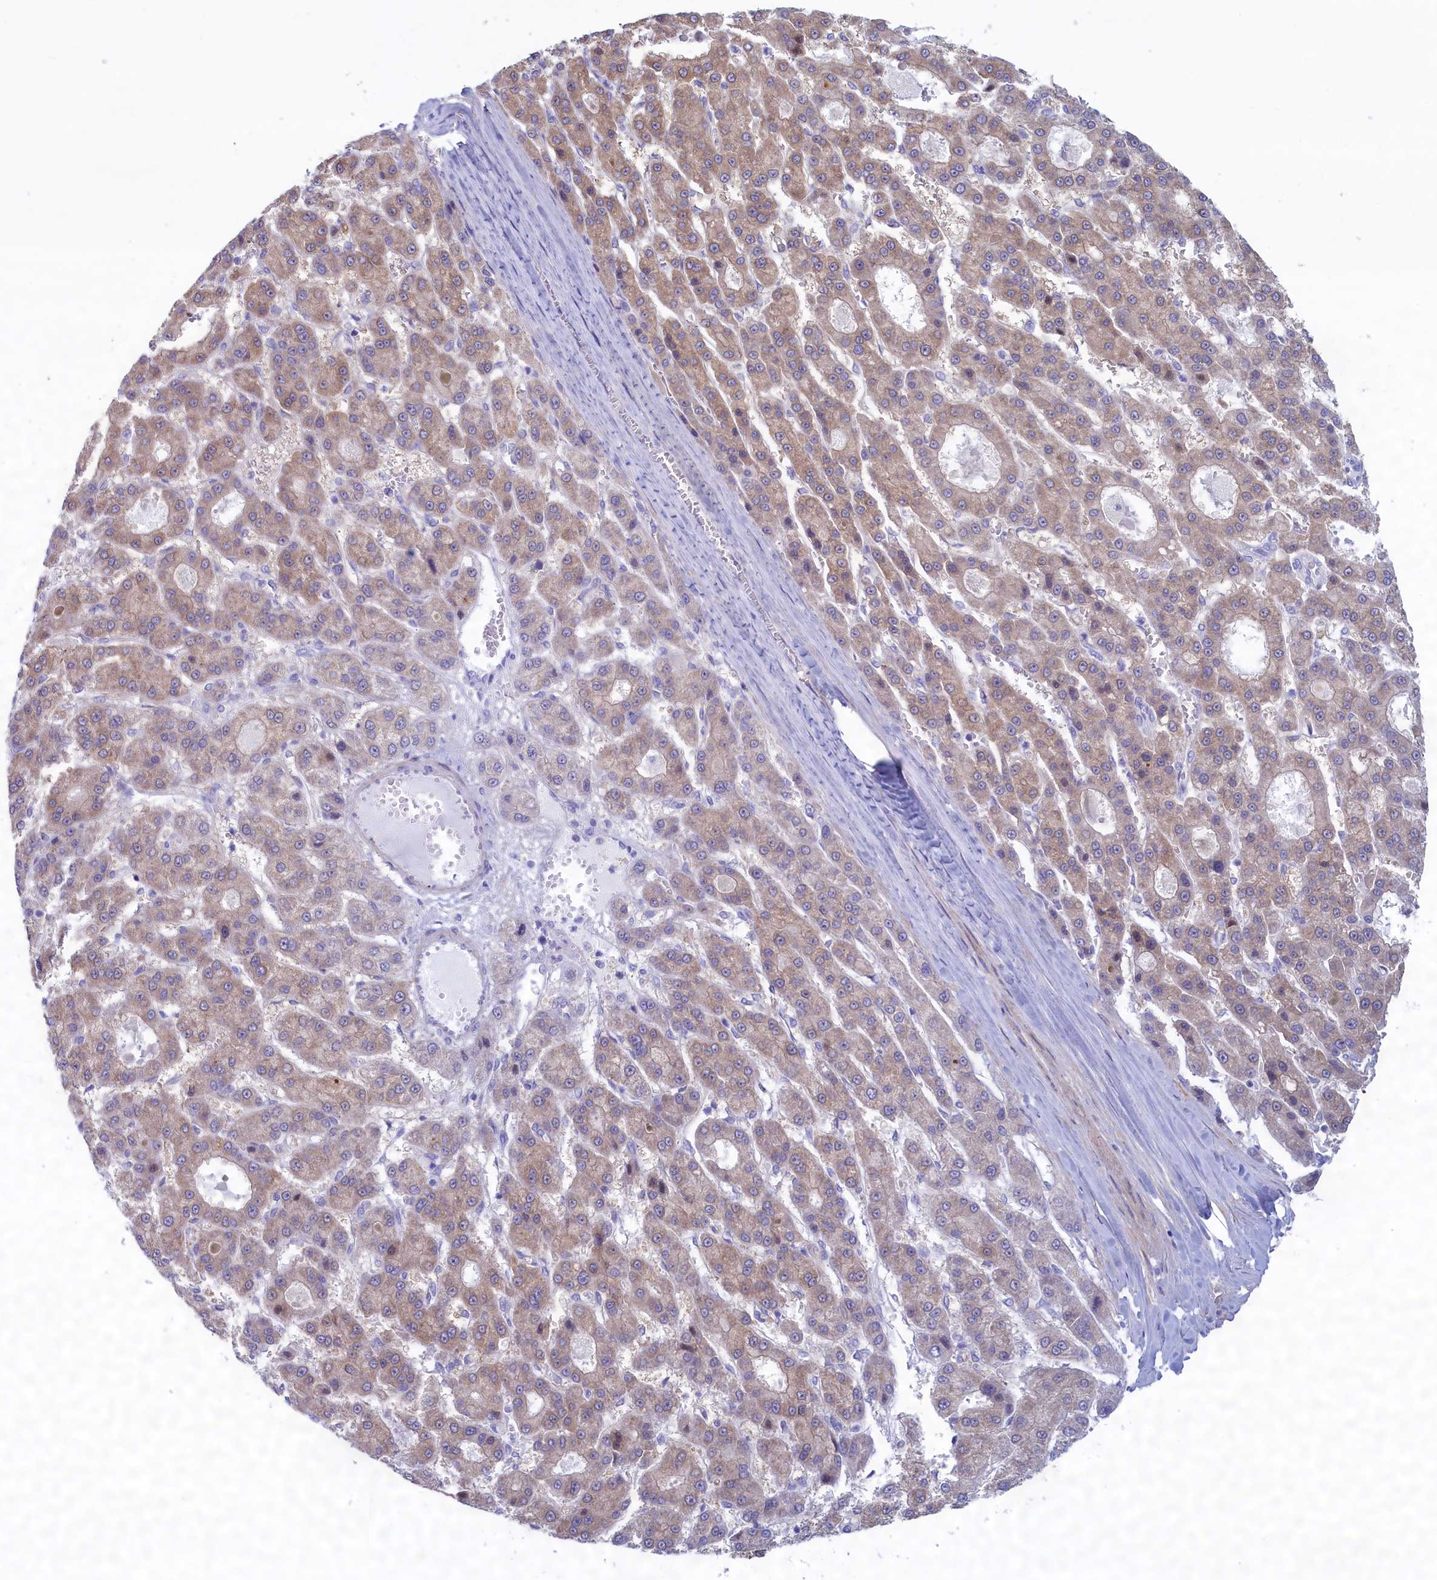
{"staining": {"intensity": "weak", "quantity": ">75%", "location": "cytoplasmic/membranous"}, "tissue": "liver cancer", "cell_type": "Tumor cells", "image_type": "cancer", "snomed": [{"axis": "morphology", "description": "Carcinoma, Hepatocellular, NOS"}, {"axis": "topography", "description": "Liver"}], "caption": "Protein expression analysis of liver hepatocellular carcinoma exhibits weak cytoplasmic/membranous positivity in approximately >75% of tumor cells. The staining was performed using DAB (3,3'-diaminobenzidine) to visualize the protein expression in brown, while the nuclei were stained in blue with hematoxylin (Magnification: 20x).", "gene": "MPV17L2", "patient": {"sex": "male", "age": 70}}